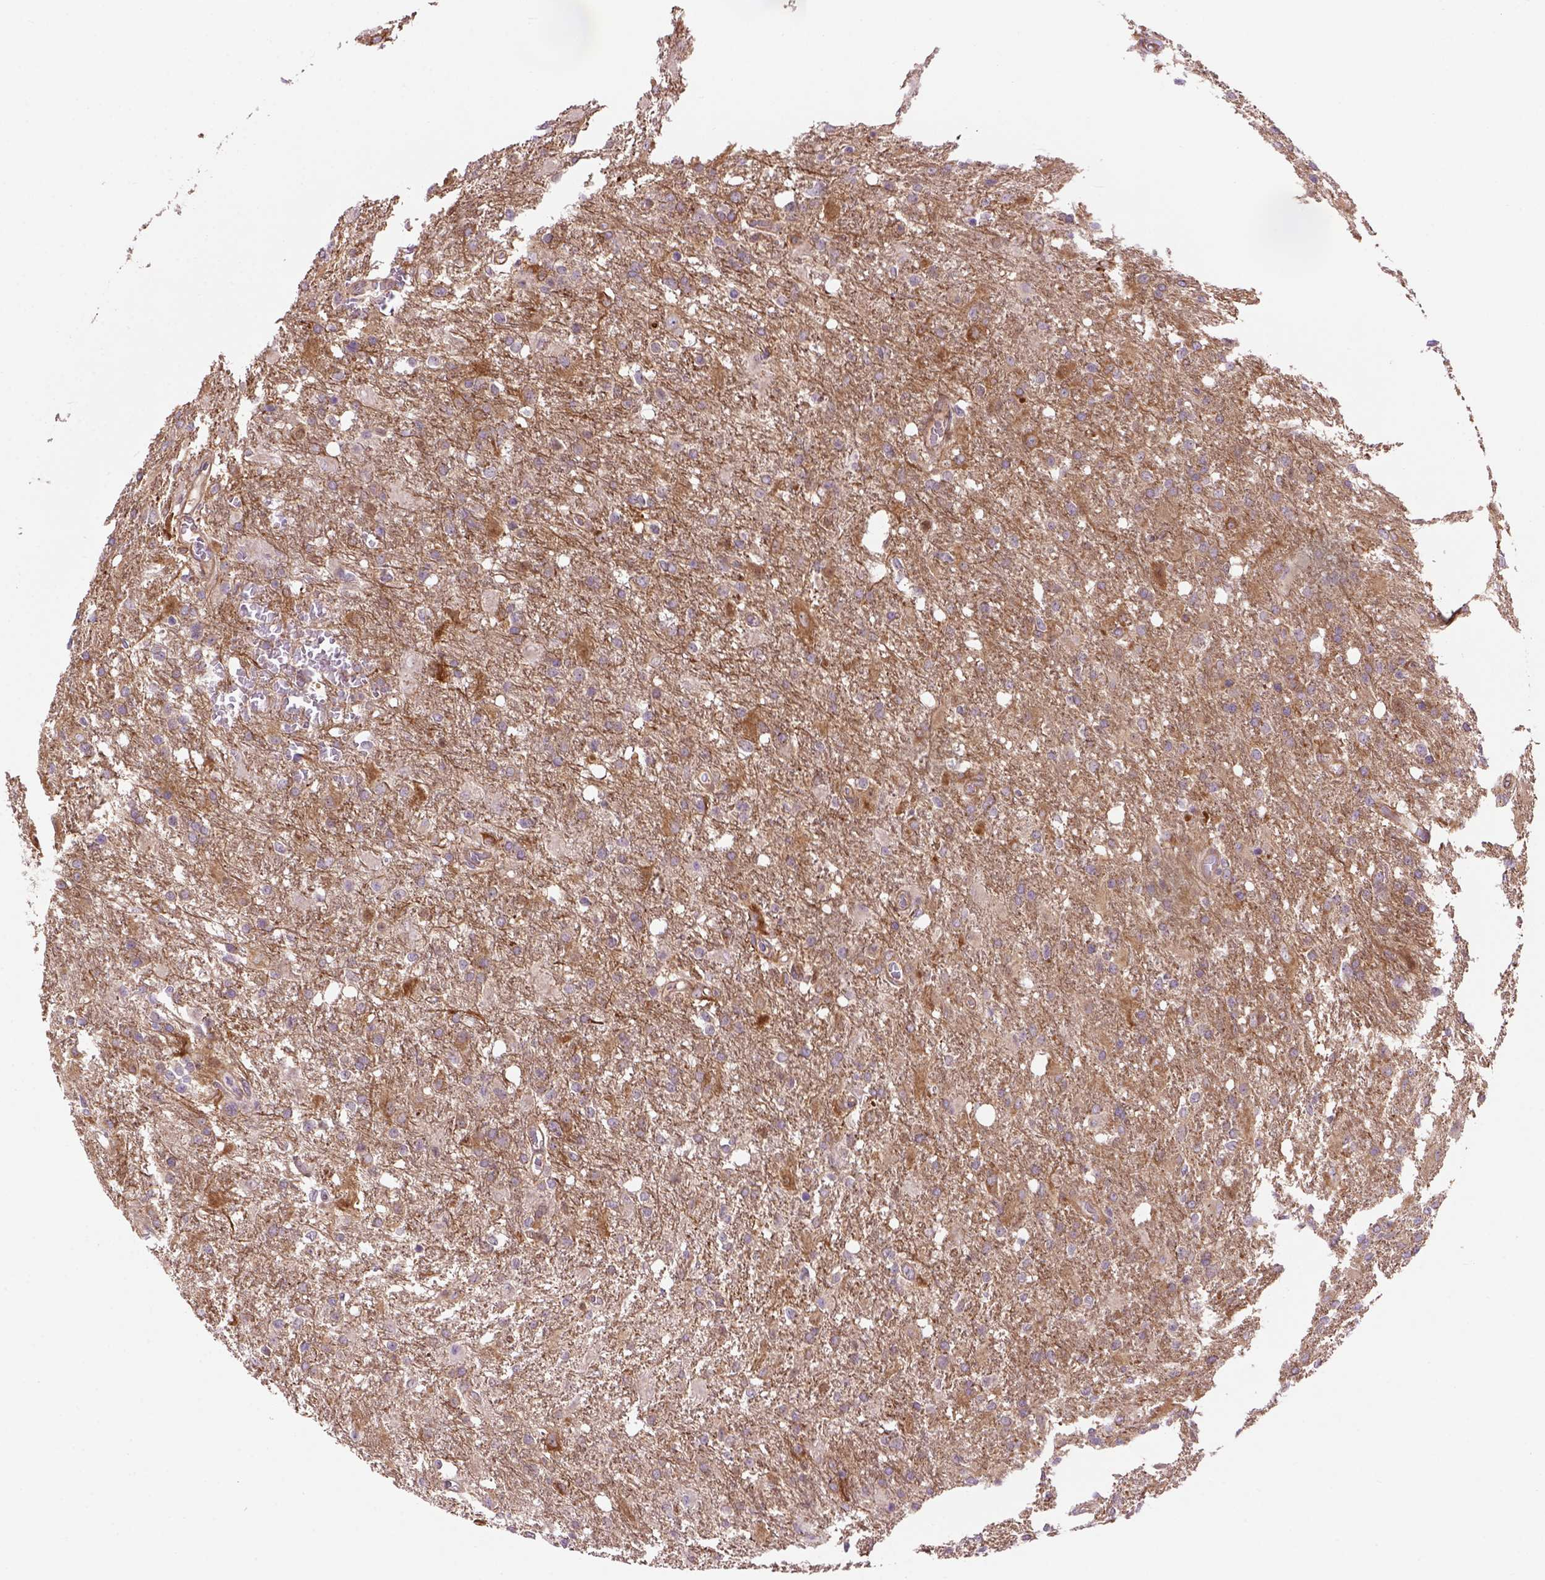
{"staining": {"intensity": "moderate", "quantity": ">75%", "location": "cytoplasmic/membranous"}, "tissue": "glioma", "cell_type": "Tumor cells", "image_type": "cancer", "snomed": [{"axis": "morphology", "description": "Glioma, malignant, High grade"}, {"axis": "topography", "description": "Brain"}], "caption": "Human malignant high-grade glioma stained for a protein (brown) exhibits moderate cytoplasmic/membranous positive staining in approximately >75% of tumor cells.", "gene": "CASKIN2", "patient": {"sex": "male", "age": 68}}